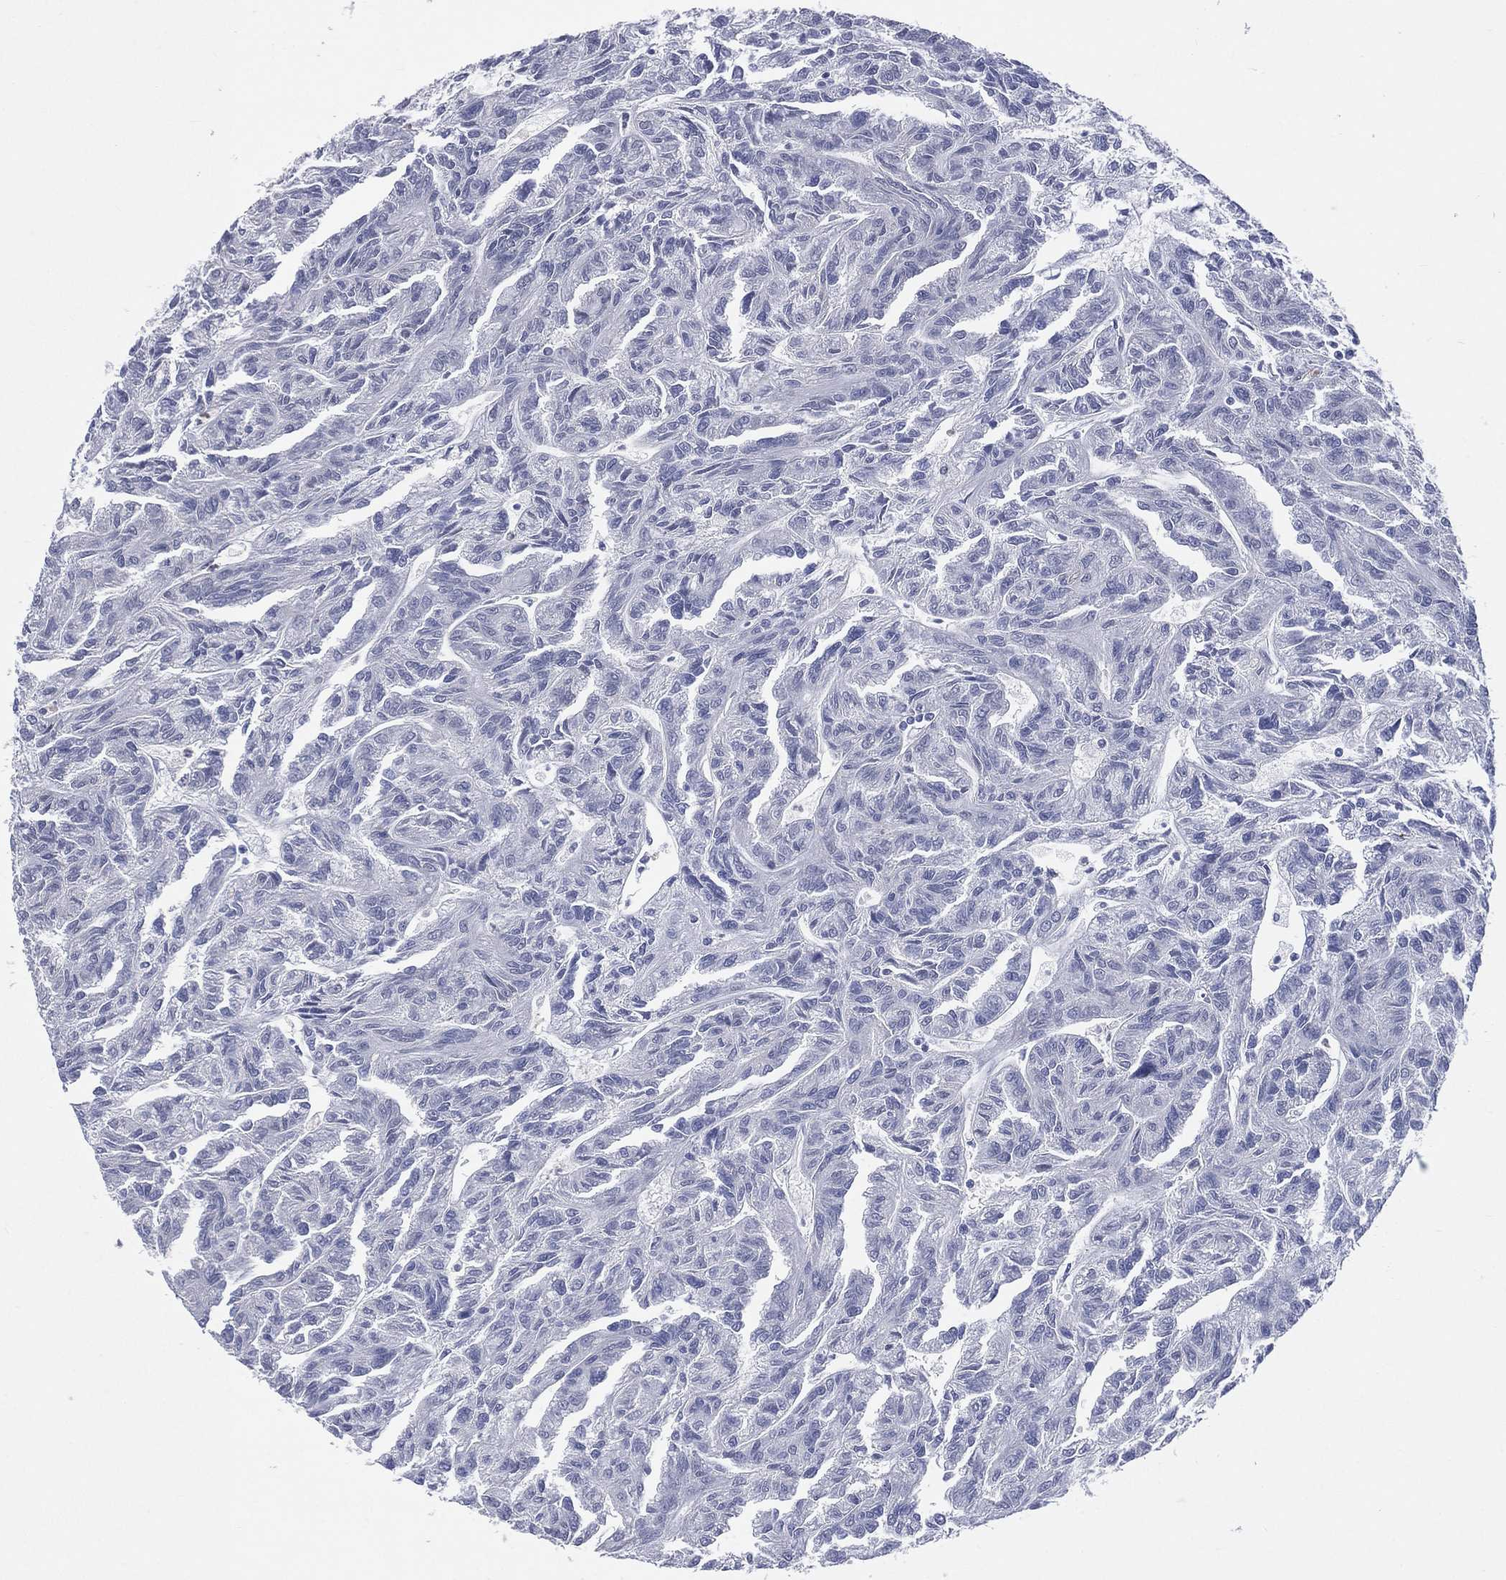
{"staining": {"intensity": "negative", "quantity": "none", "location": "none"}, "tissue": "renal cancer", "cell_type": "Tumor cells", "image_type": "cancer", "snomed": [{"axis": "morphology", "description": "Adenocarcinoma, NOS"}, {"axis": "topography", "description": "Kidney"}], "caption": "Protein analysis of adenocarcinoma (renal) shows no significant expression in tumor cells. The staining is performed using DAB brown chromogen with nuclei counter-stained in using hematoxylin.", "gene": "AKAP3", "patient": {"sex": "male", "age": 79}}